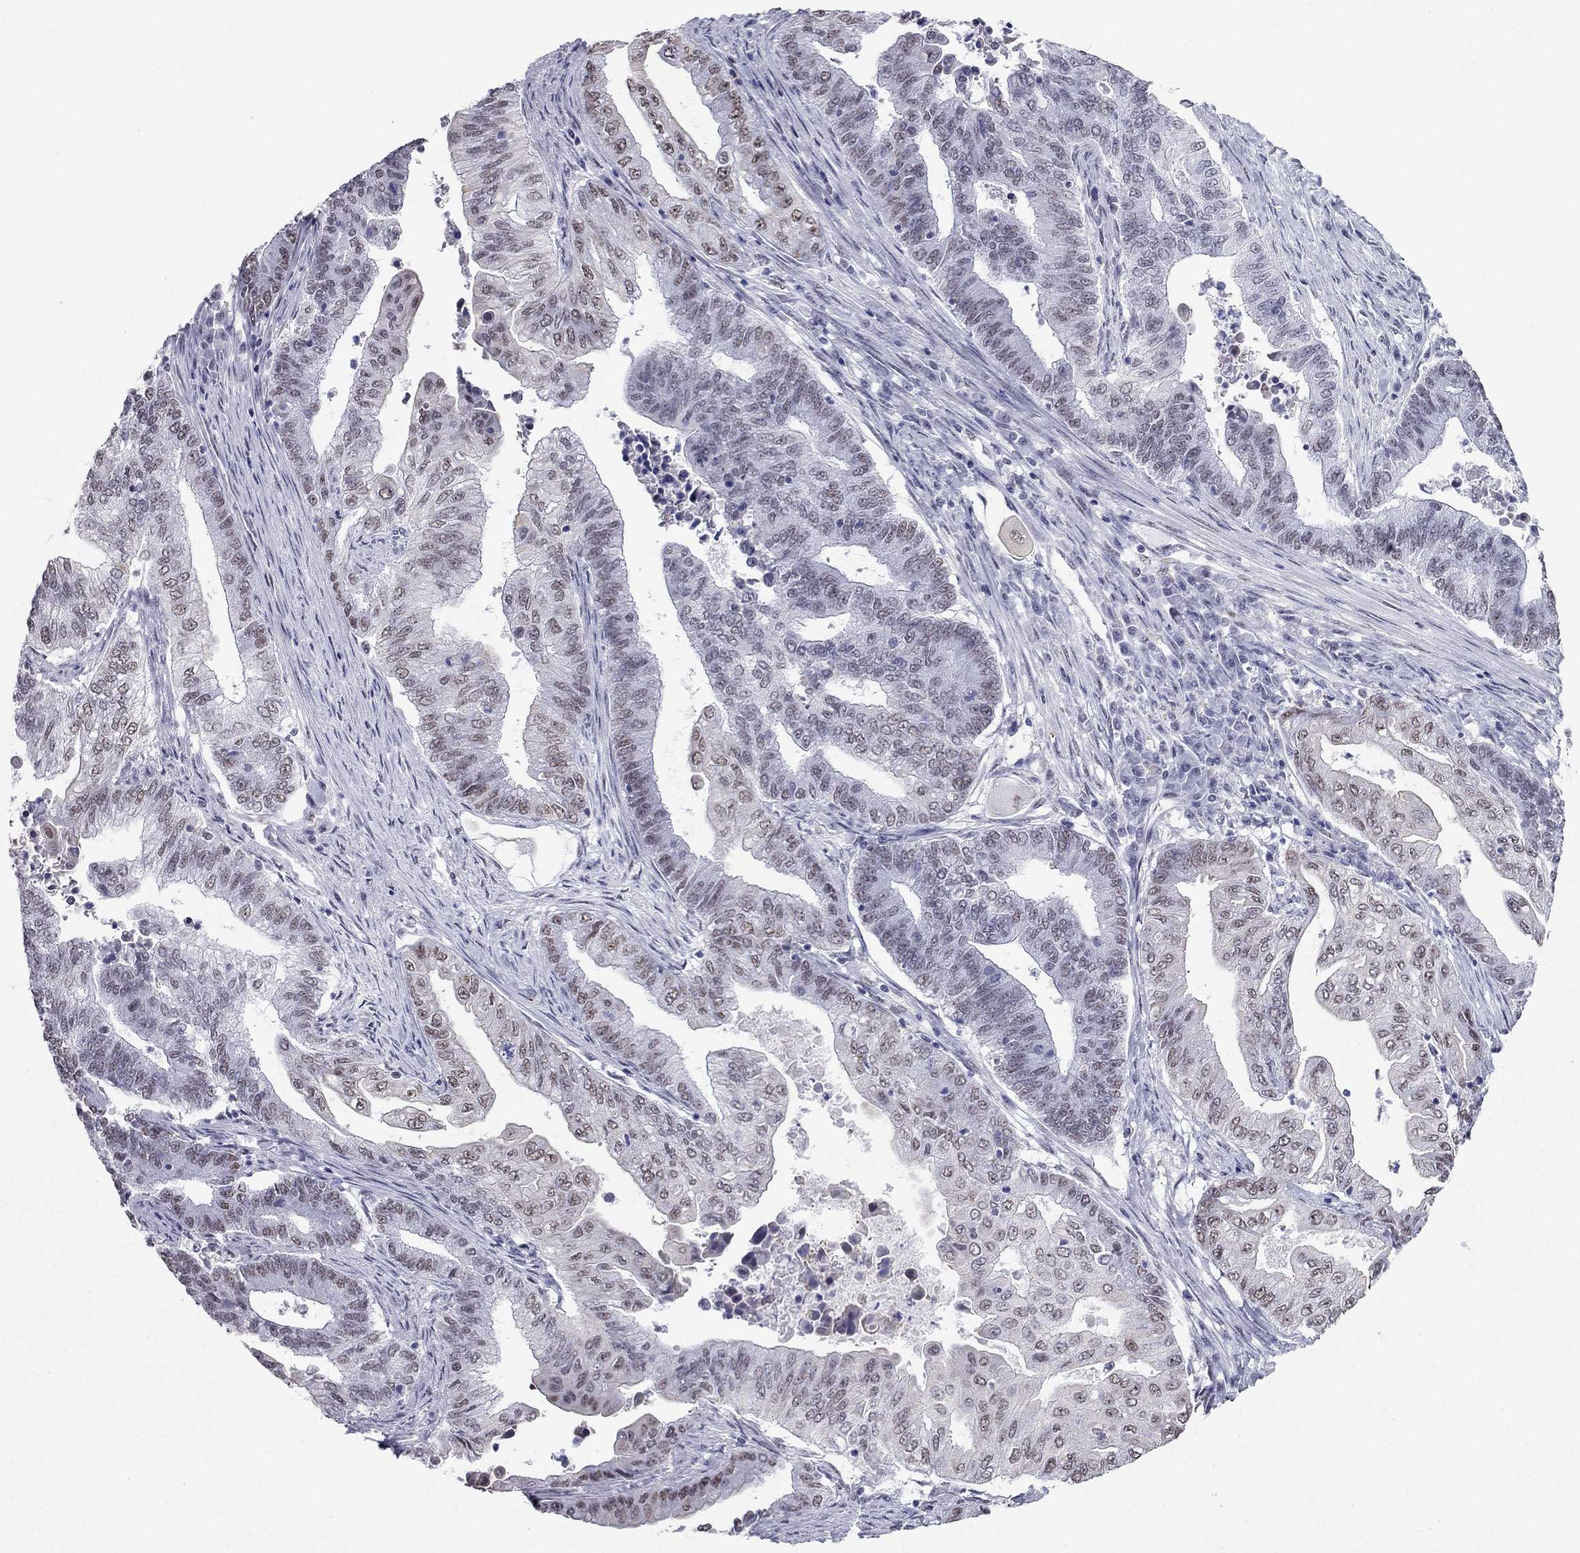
{"staining": {"intensity": "weak", "quantity": "<25%", "location": "nuclear"}, "tissue": "endometrial cancer", "cell_type": "Tumor cells", "image_type": "cancer", "snomed": [{"axis": "morphology", "description": "Adenocarcinoma, NOS"}, {"axis": "topography", "description": "Uterus"}, {"axis": "topography", "description": "Endometrium"}], "caption": "Immunohistochemistry (IHC) of human adenocarcinoma (endometrial) exhibits no expression in tumor cells.", "gene": "PPM1G", "patient": {"sex": "female", "age": 54}}